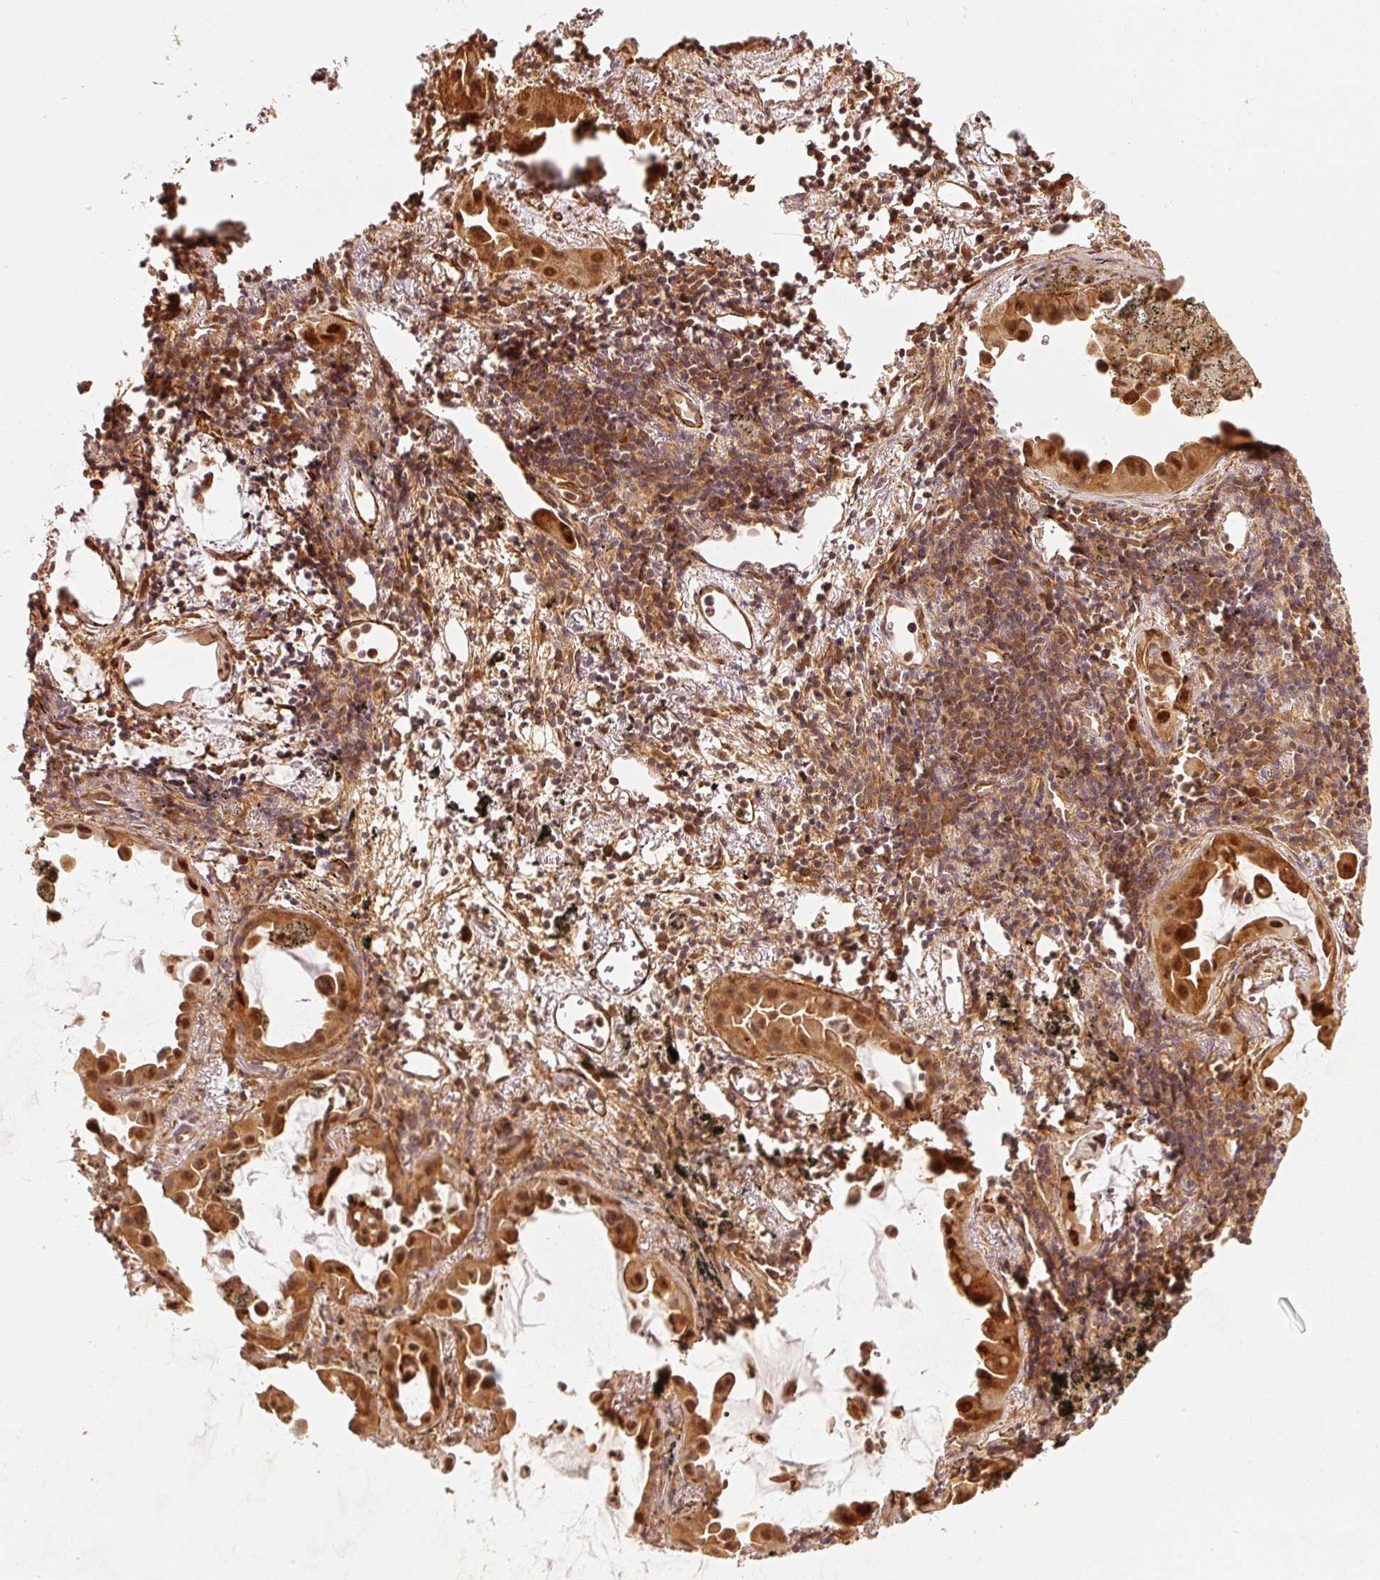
{"staining": {"intensity": "moderate", "quantity": ">75%", "location": "cytoplasmic/membranous,nuclear"}, "tissue": "lung cancer", "cell_type": "Tumor cells", "image_type": "cancer", "snomed": [{"axis": "morphology", "description": "Adenocarcinoma, NOS"}, {"axis": "topography", "description": "Lung"}], "caption": "Moderate cytoplasmic/membranous and nuclear staining is seen in about >75% of tumor cells in lung cancer.", "gene": "PSMD1", "patient": {"sex": "male", "age": 68}}